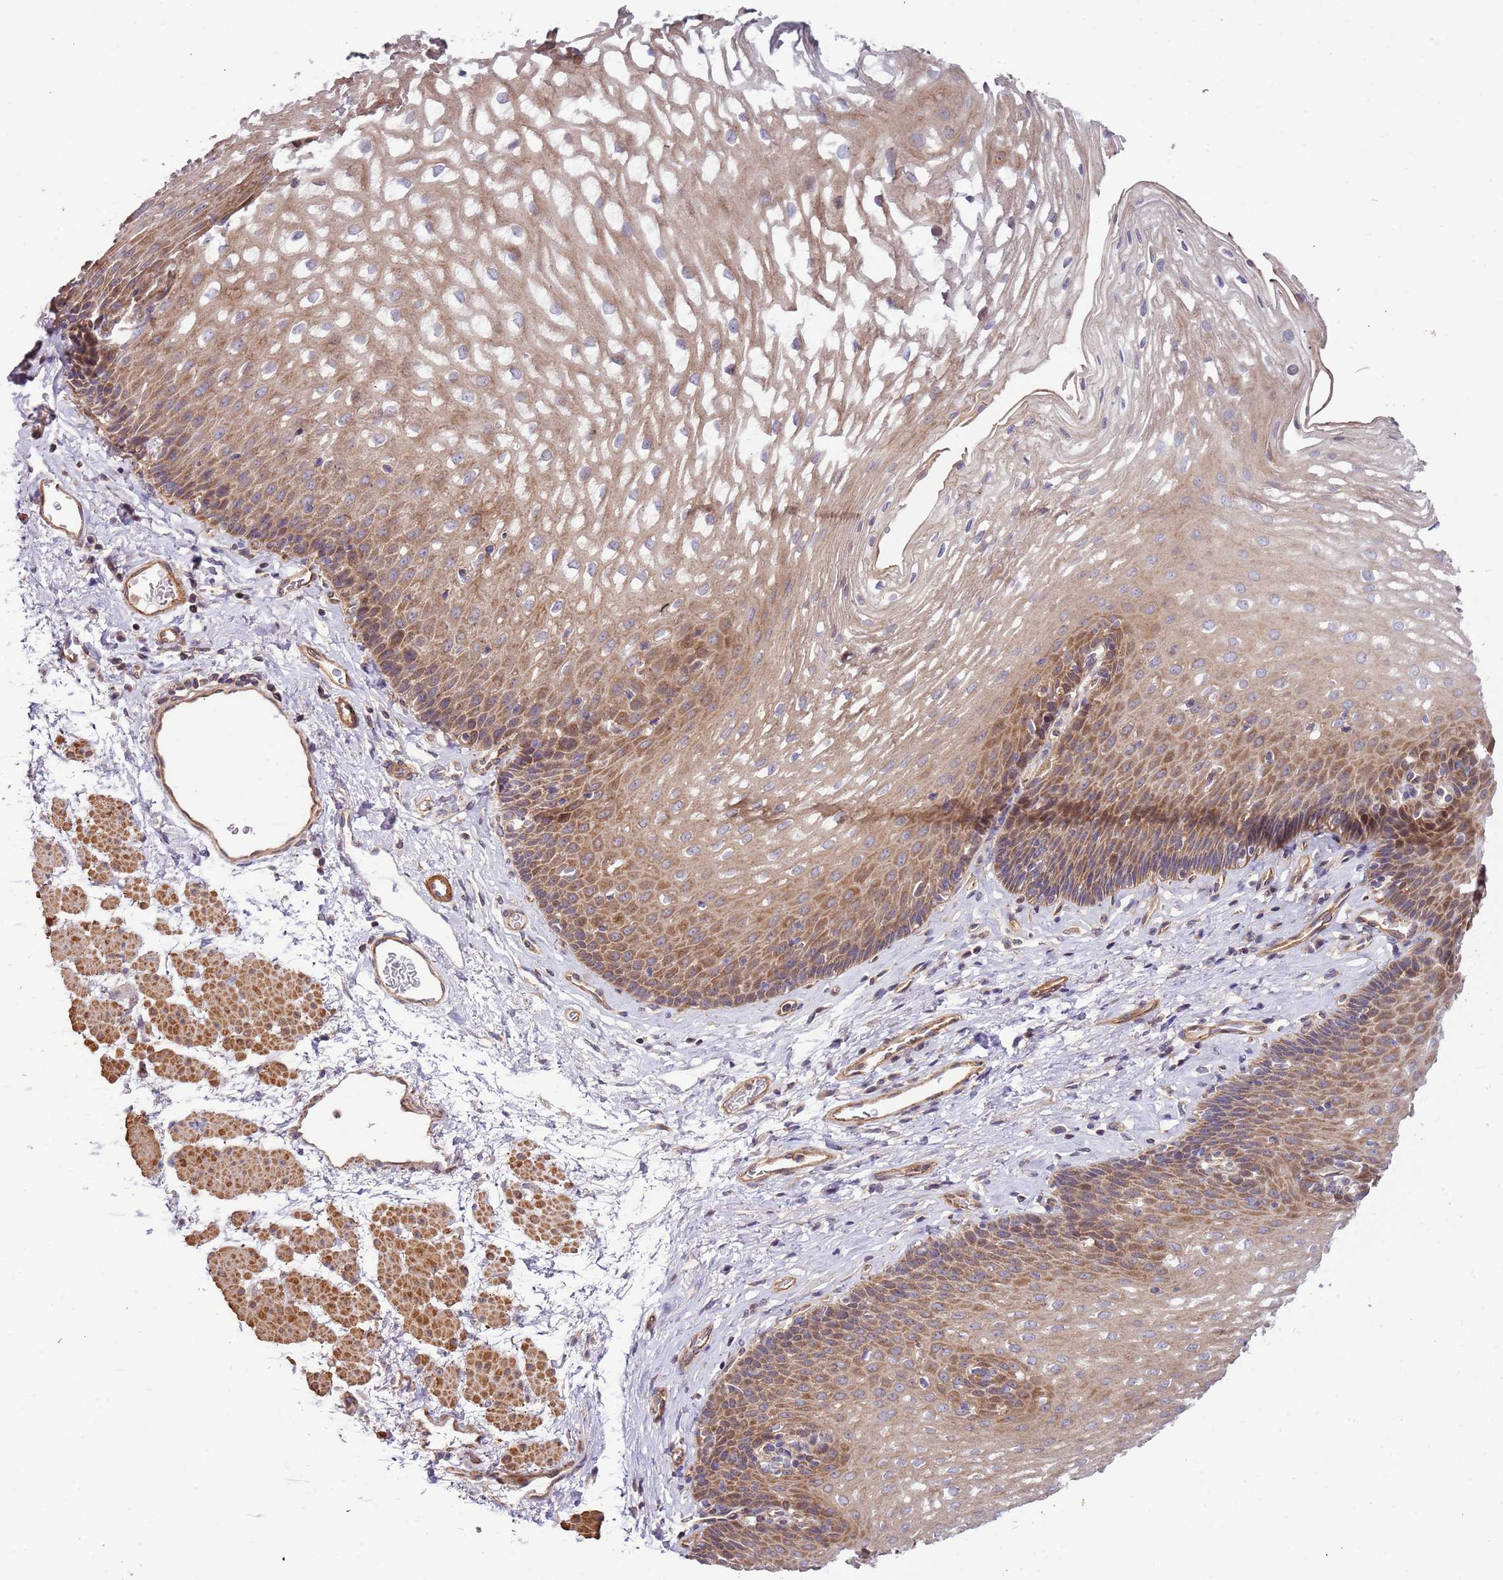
{"staining": {"intensity": "moderate", "quantity": ">75%", "location": "cytoplasmic/membranous"}, "tissue": "esophagus", "cell_type": "Squamous epithelial cells", "image_type": "normal", "snomed": [{"axis": "morphology", "description": "Normal tissue, NOS"}, {"axis": "topography", "description": "Esophagus"}], "caption": "Protein analysis of normal esophagus shows moderate cytoplasmic/membranous staining in about >75% of squamous epithelial cells. The staining was performed using DAB (3,3'-diaminobenzidine) to visualize the protein expression in brown, while the nuclei were stained in blue with hematoxylin (Magnification: 20x).", "gene": "LAMB4", "patient": {"sex": "female", "age": 66}}